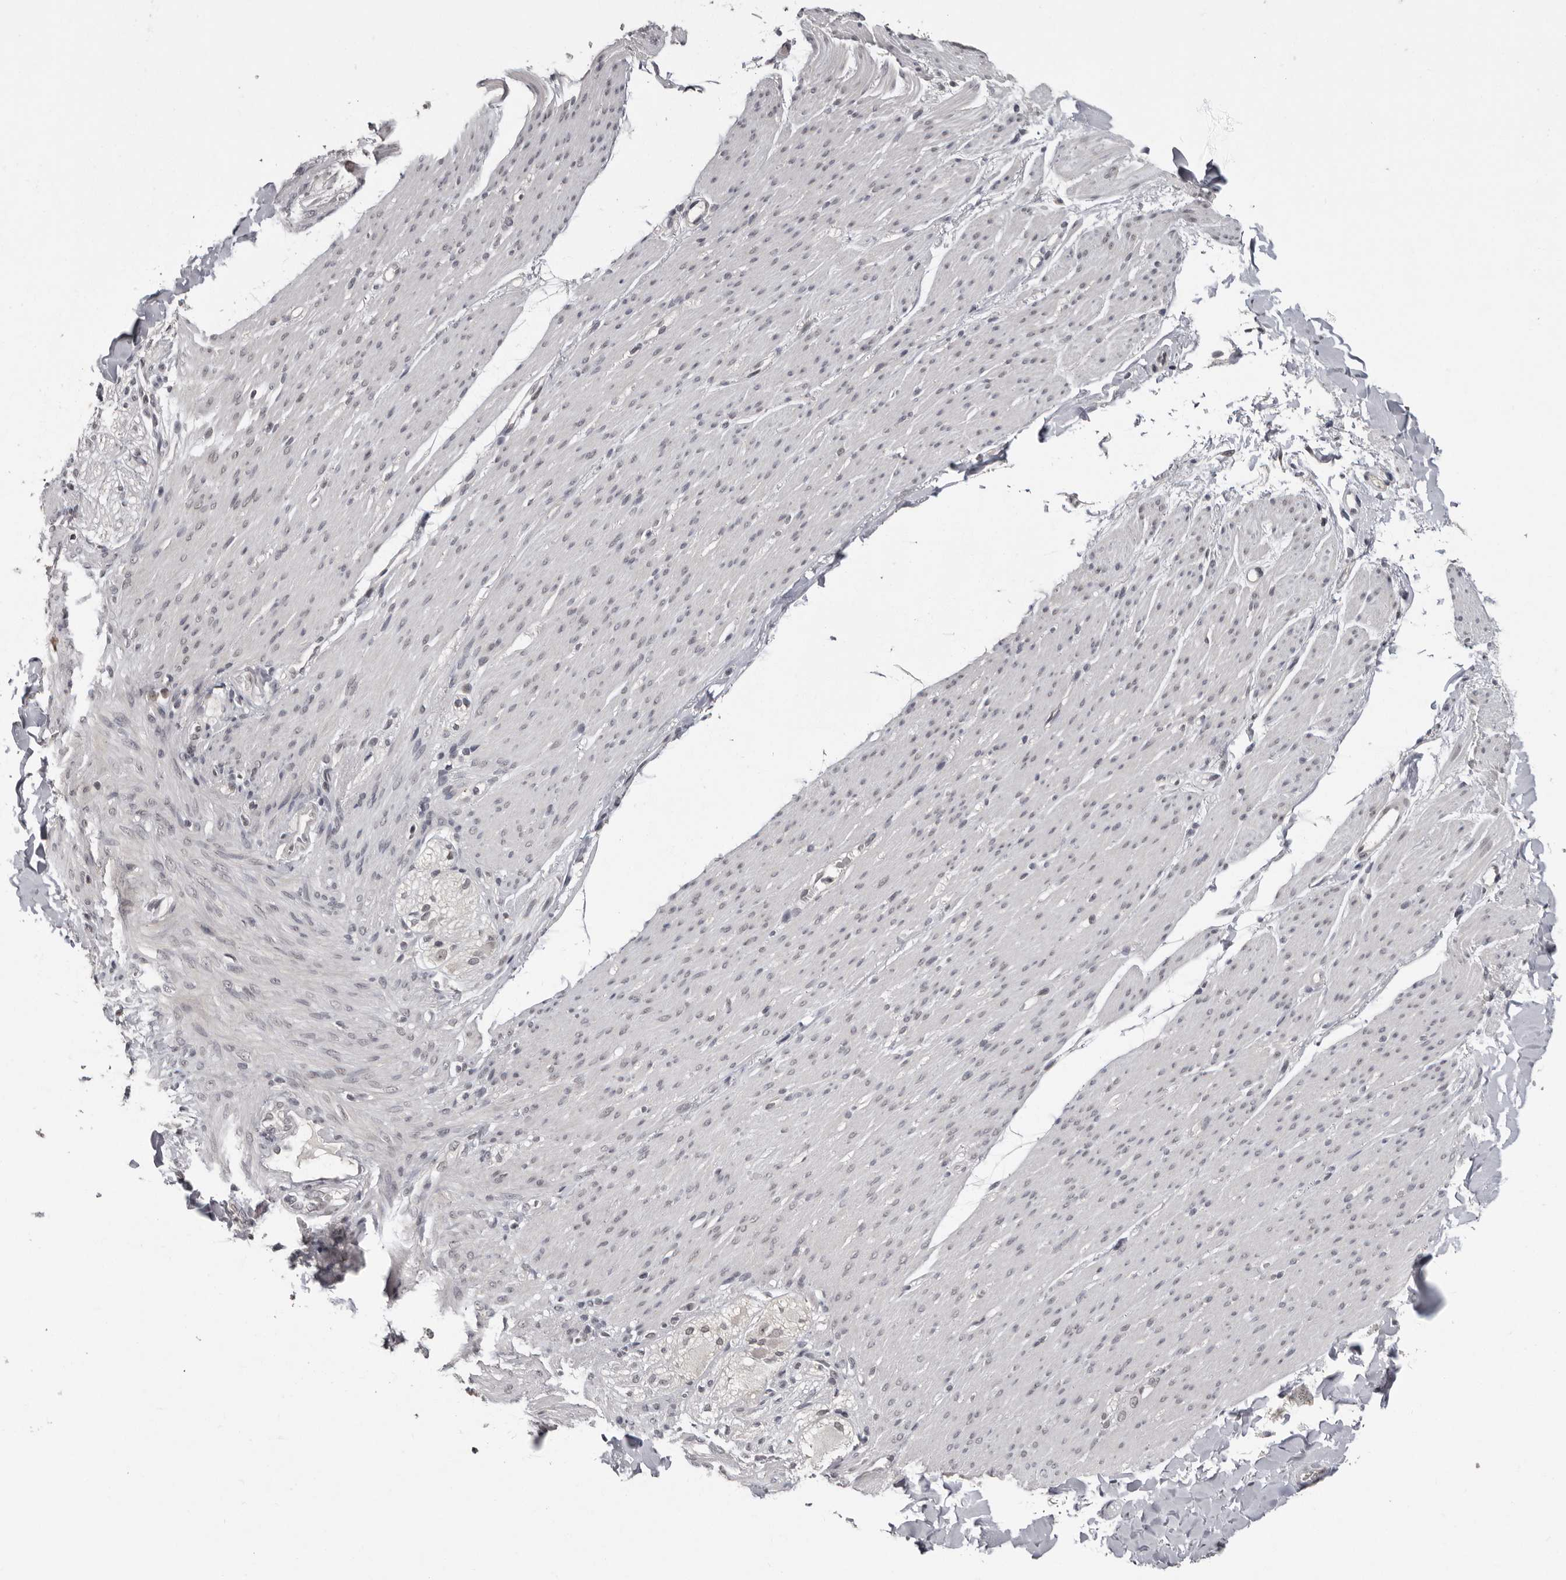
{"staining": {"intensity": "negative", "quantity": "none", "location": "none"}, "tissue": "smooth muscle", "cell_type": "Smooth muscle cells", "image_type": "normal", "snomed": [{"axis": "morphology", "description": "Normal tissue, NOS"}, {"axis": "topography", "description": "Colon"}, {"axis": "topography", "description": "Peripheral nerve tissue"}], "caption": "A histopathology image of smooth muscle stained for a protein demonstrates no brown staining in smooth muscle cells. (Stains: DAB (3,3'-diaminobenzidine) immunohistochemistry (IHC) with hematoxylin counter stain, Microscopy: brightfield microscopy at high magnification).", "gene": "SRCAP", "patient": {"sex": "female", "age": 61}}